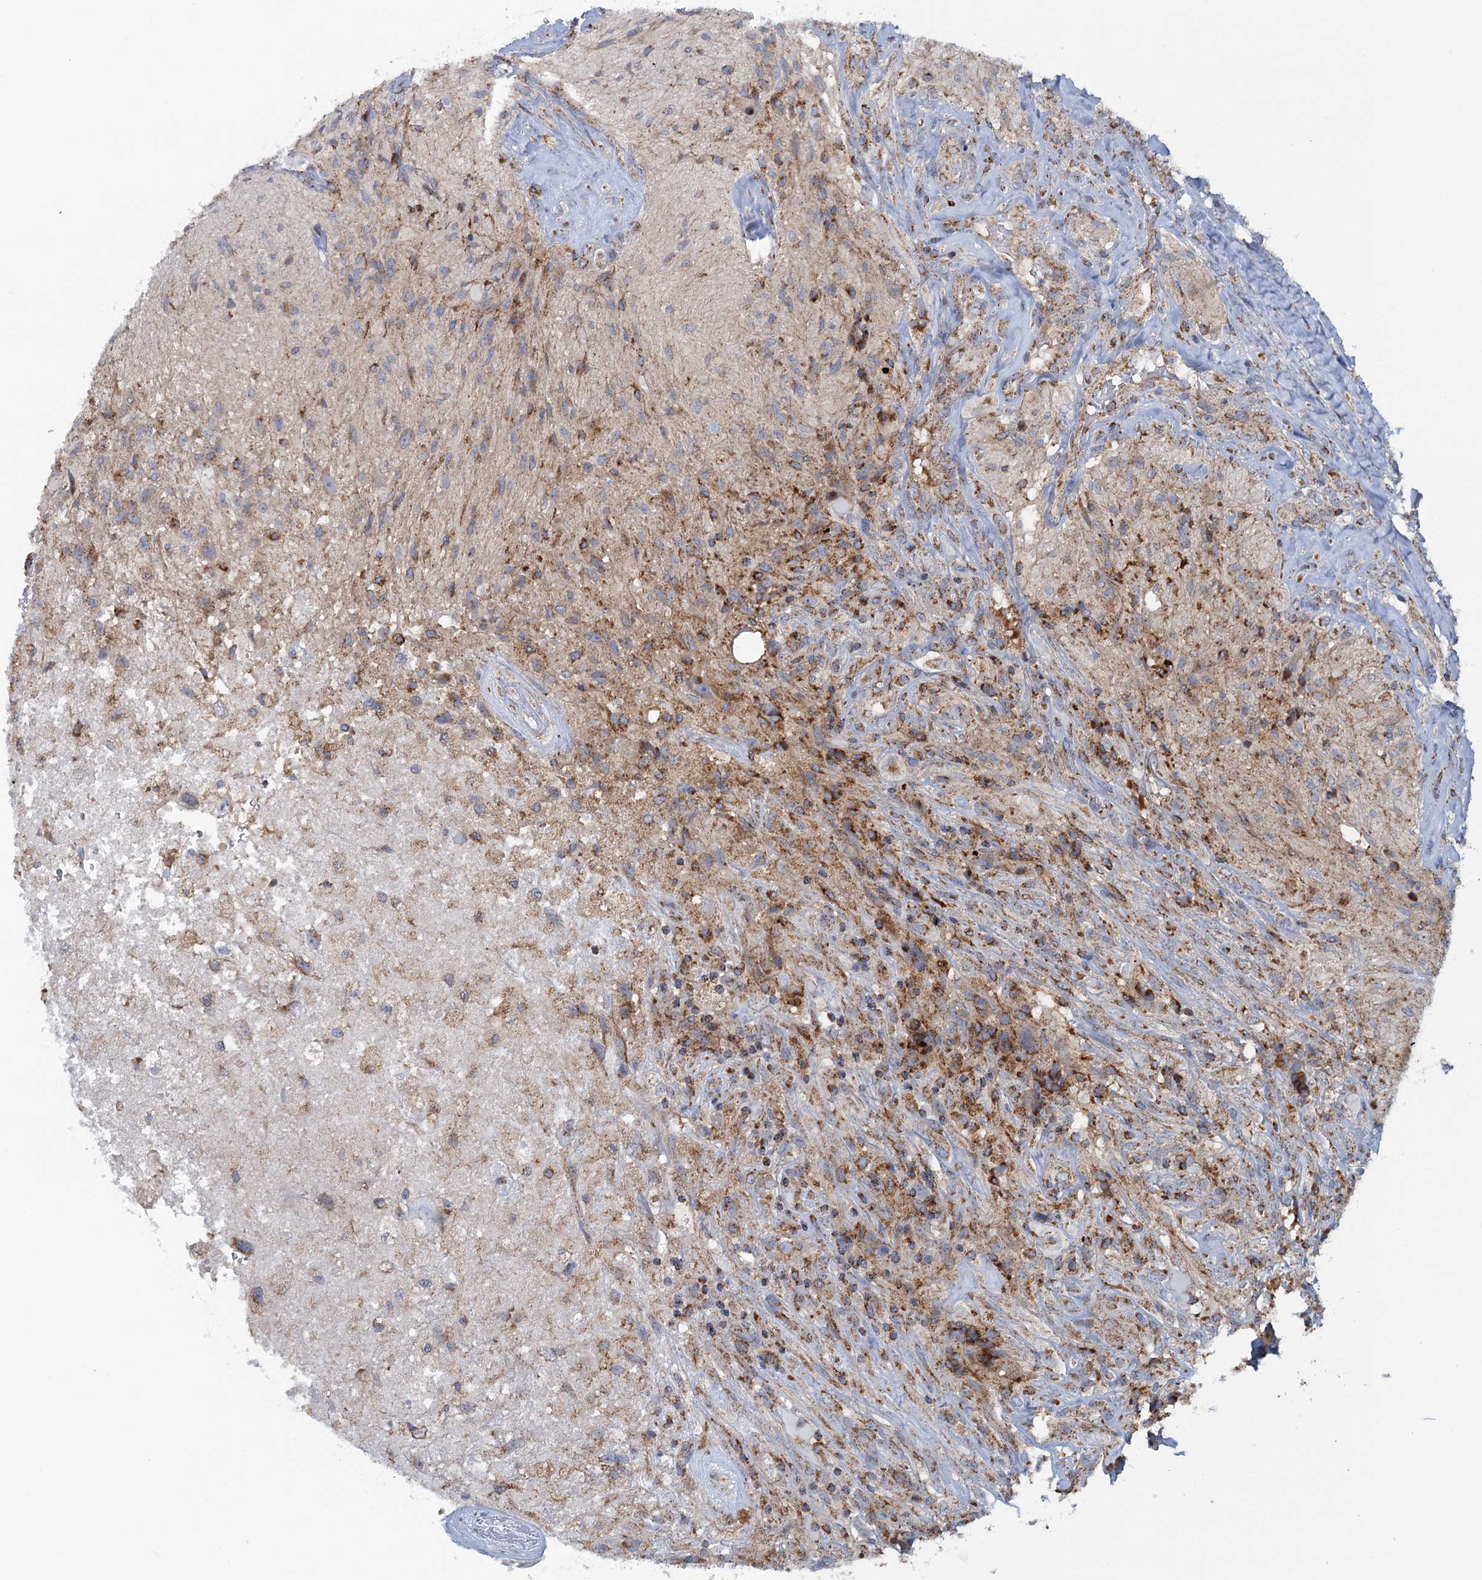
{"staining": {"intensity": "moderate", "quantity": "25%-75%", "location": "cytoplasmic/membranous"}, "tissue": "glioma", "cell_type": "Tumor cells", "image_type": "cancer", "snomed": [{"axis": "morphology", "description": "Glioma, malignant, High grade"}, {"axis": "topography", "description": "Brain"}], "caption": "About 25%-75% of tumor cells in high-grade glioma (malignant) exhibit moderate cytoplasmic/membranous protein expression as visualized by brown immunohistochemical staining.", "gene": "GTPBP3", "patient": {"sex": "male", "age": 56}}